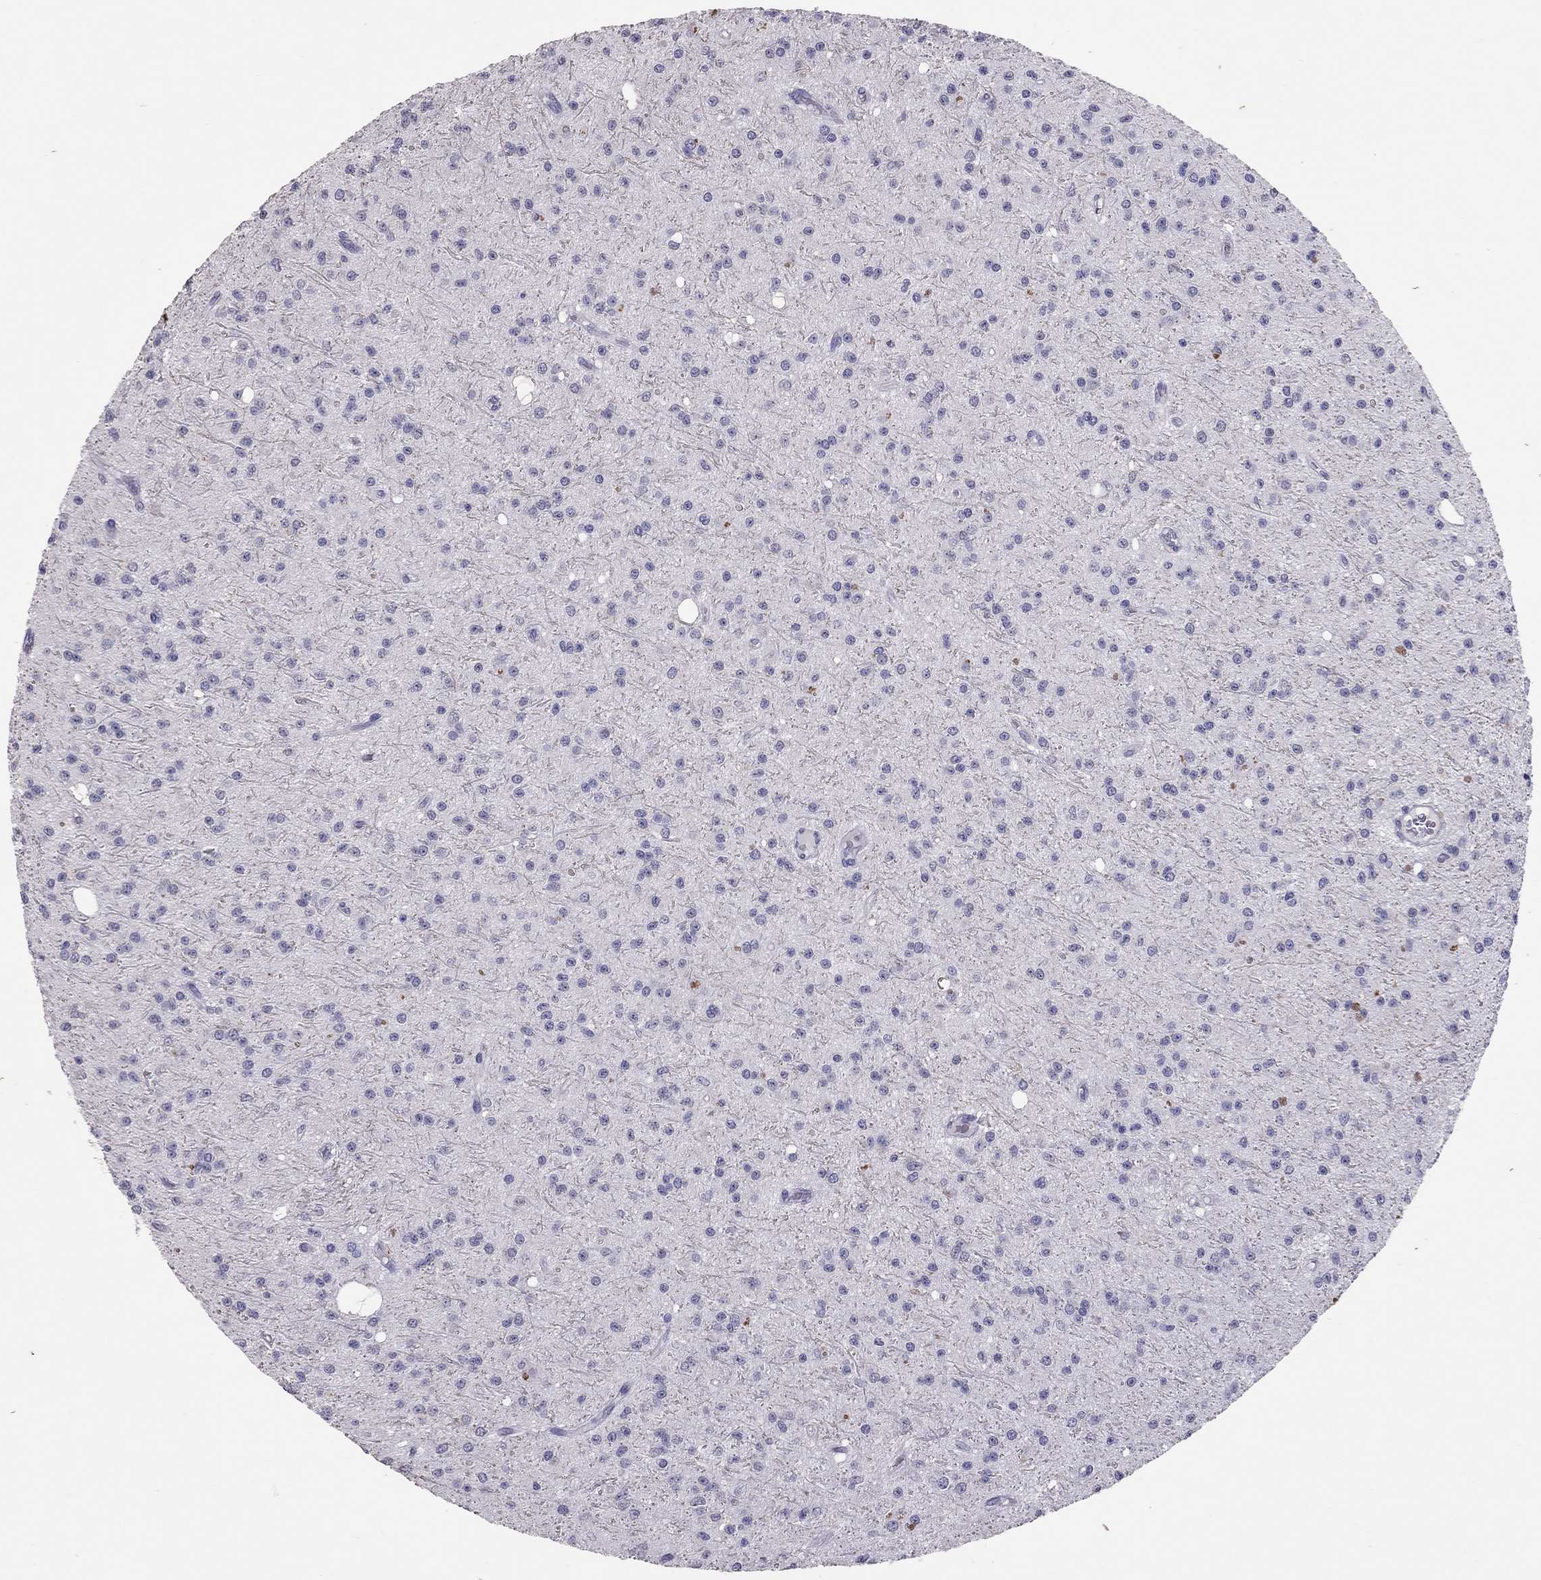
{"staining": {"intensity": "negative", "quantity": "none", "location": "none"}, "tissue": "glioma", "cell_type": "Tumor cells", "image_type": "cancer", "snomed": [{"axis": "morphology", "description": "Glioma, malignant, Low grade"}, {"axis": "topography", "description": "Brain"}], "caption": "IHC of human malignant low-grade glioma displays no positivity in tumor cells.", "gene": "PSMB11", "patient": {"sex": "male", "age": 27}}